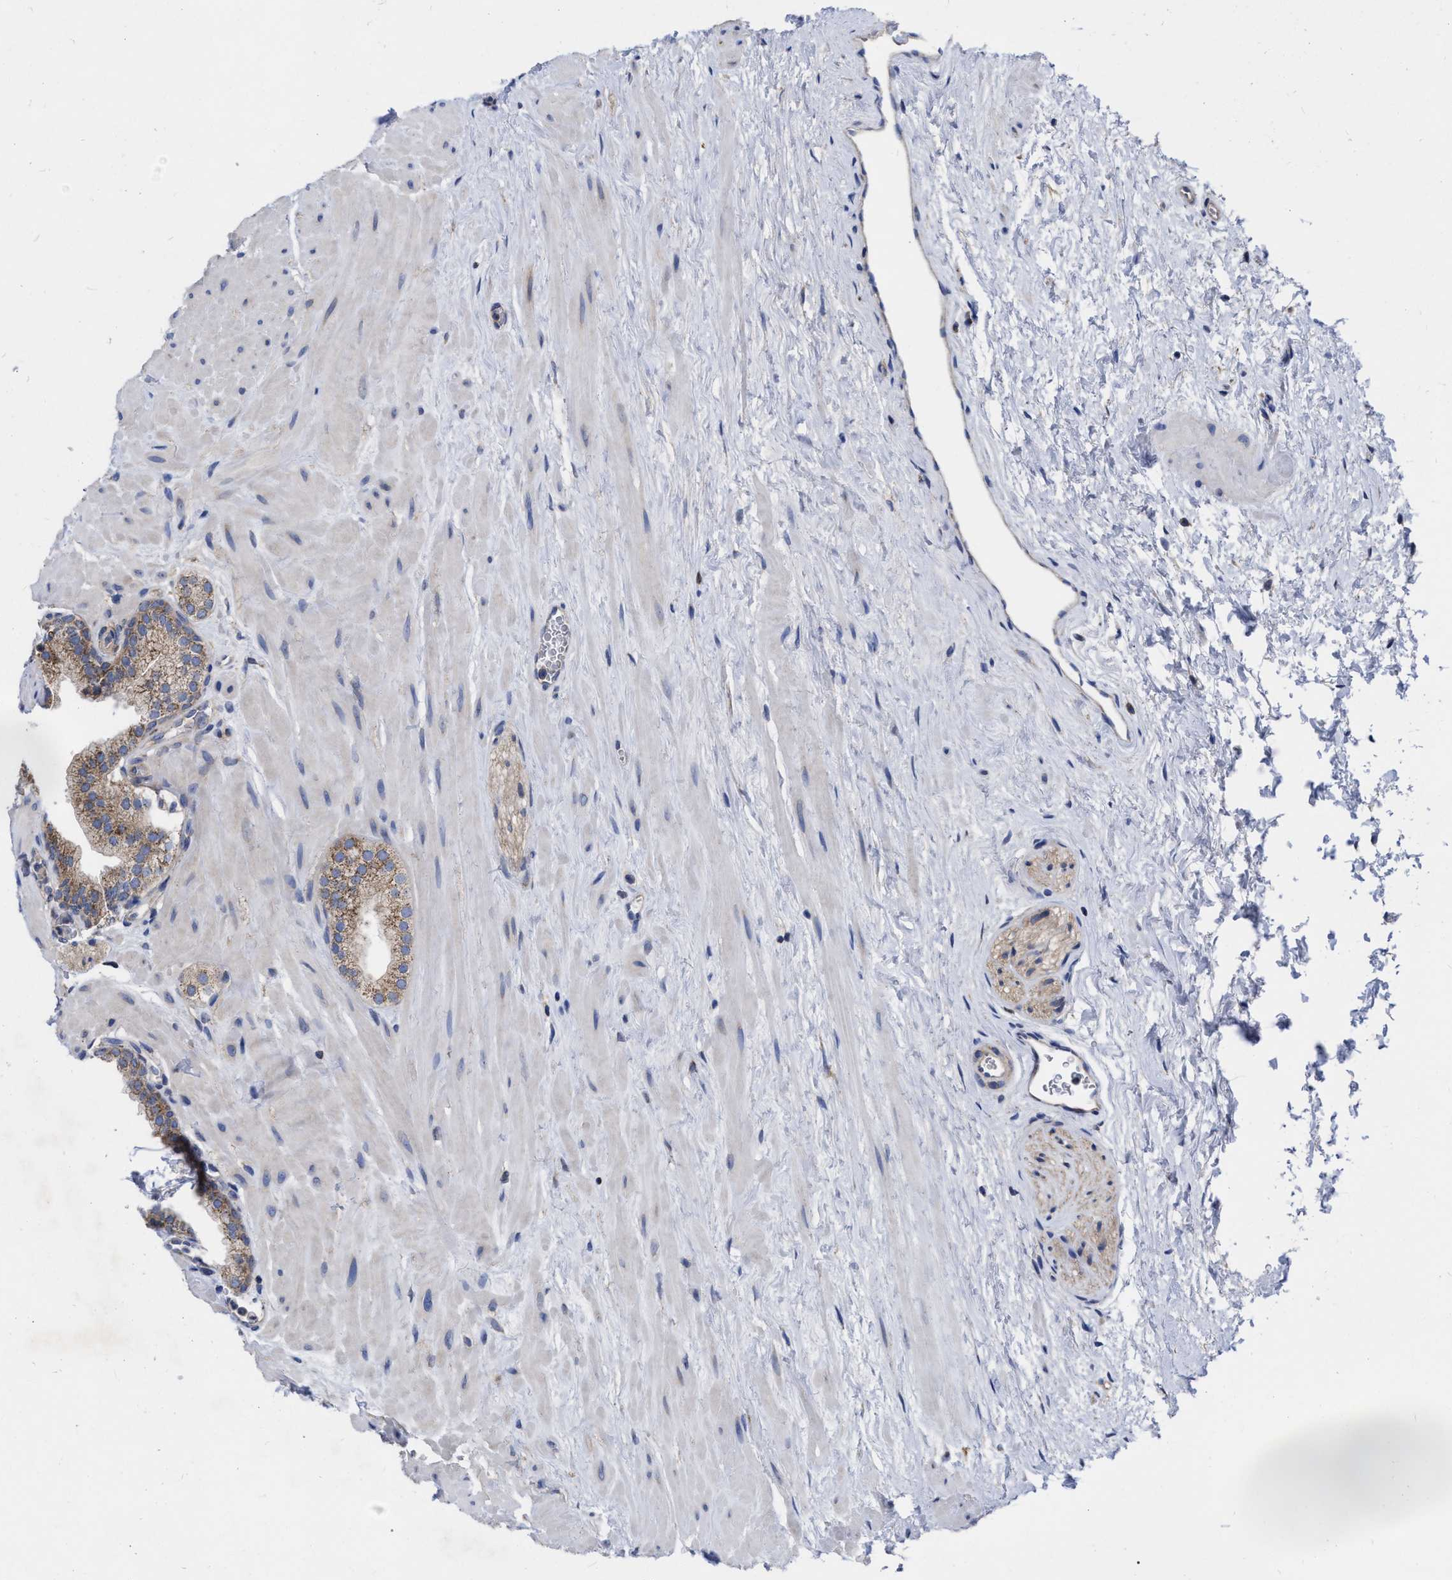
{"staining": {"intensity": "moderate", "quantity": ">75%", "location": "cytoplasmic/membranous"}, "tissue": "prostate", "cell_type": "Glandular cells", "image_type": "normal", "snomed": [{"axis": "morphology", "description": "Normal tissue, NOS"}, {"axis": "morphology", "description": "Urothelial carcinoma, Low grade"}, {"axis": "topography", "description": "Urinary bladder"}, {"axis": "topography", "description": "Prostate"}], "caption": "High-magnification brightfield microscopy of normal prostate stained with DAB (brown) and counterstained with hematoxylin (blue). glandular cells exhibit moderate cytoplasmic/membranous positivity is appreciated in approximately>75% of cells.", "gene": "CDKN2C", "patient": {"sex": "male", "age": 60}}